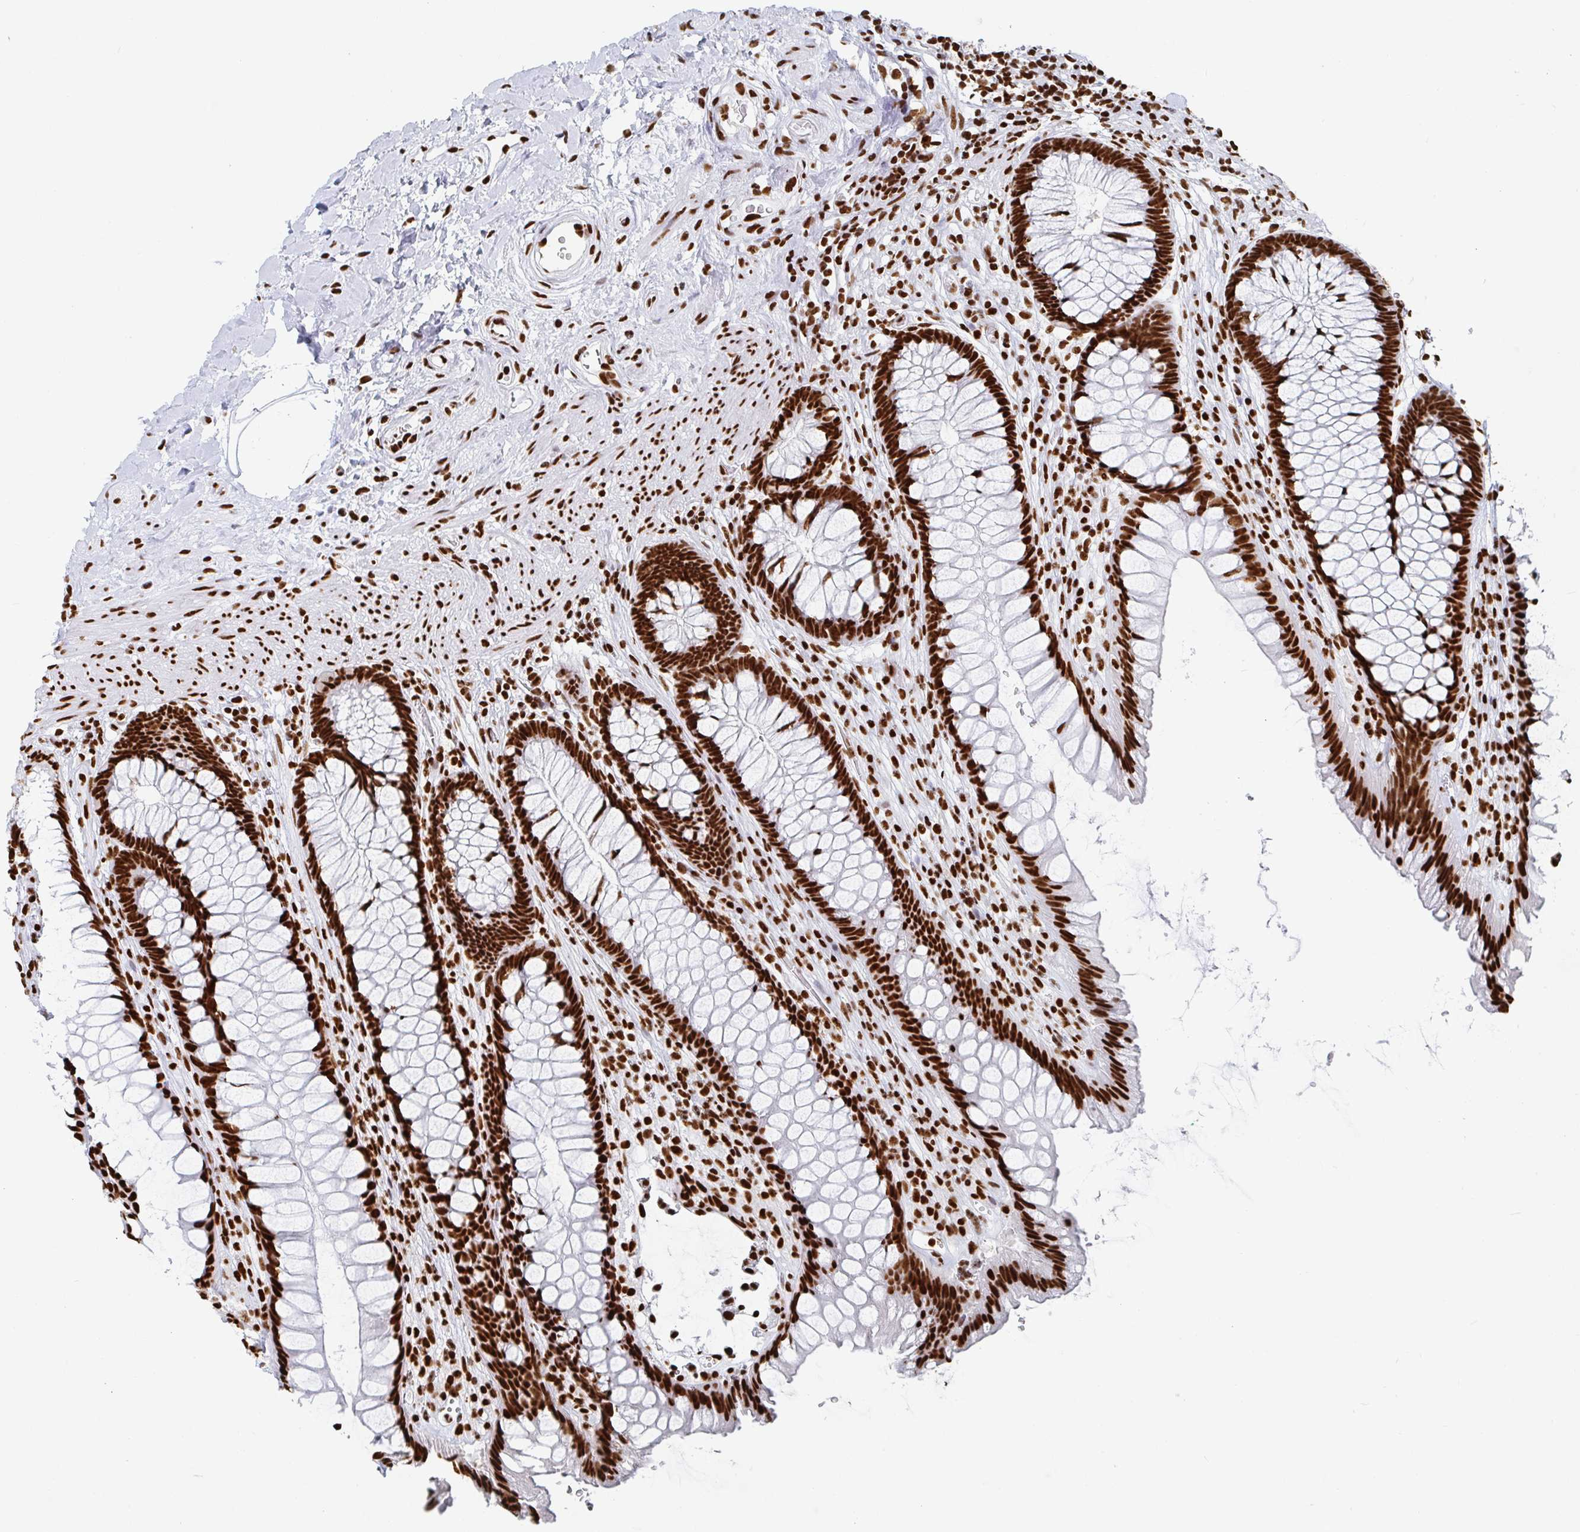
{"staining": {"intensity": "strong", "quantity": ">75%", "location": "nuclear"}, "tissue": "rectum", "cell_type": "Glandular cells", "image_type": "normal", "snomed": [{"axis": "morphology", "description": "Normal tissue, NOS"}, {"axis": "topography", "description": "Rectum"}], "caption": "Normal rectum reveals strong nuclear positivity in about >75% of glandular cells, visualized by immunohistochemistry.", "gene": "EWSR1", "patient": {"sex": "male", "age": 53}}